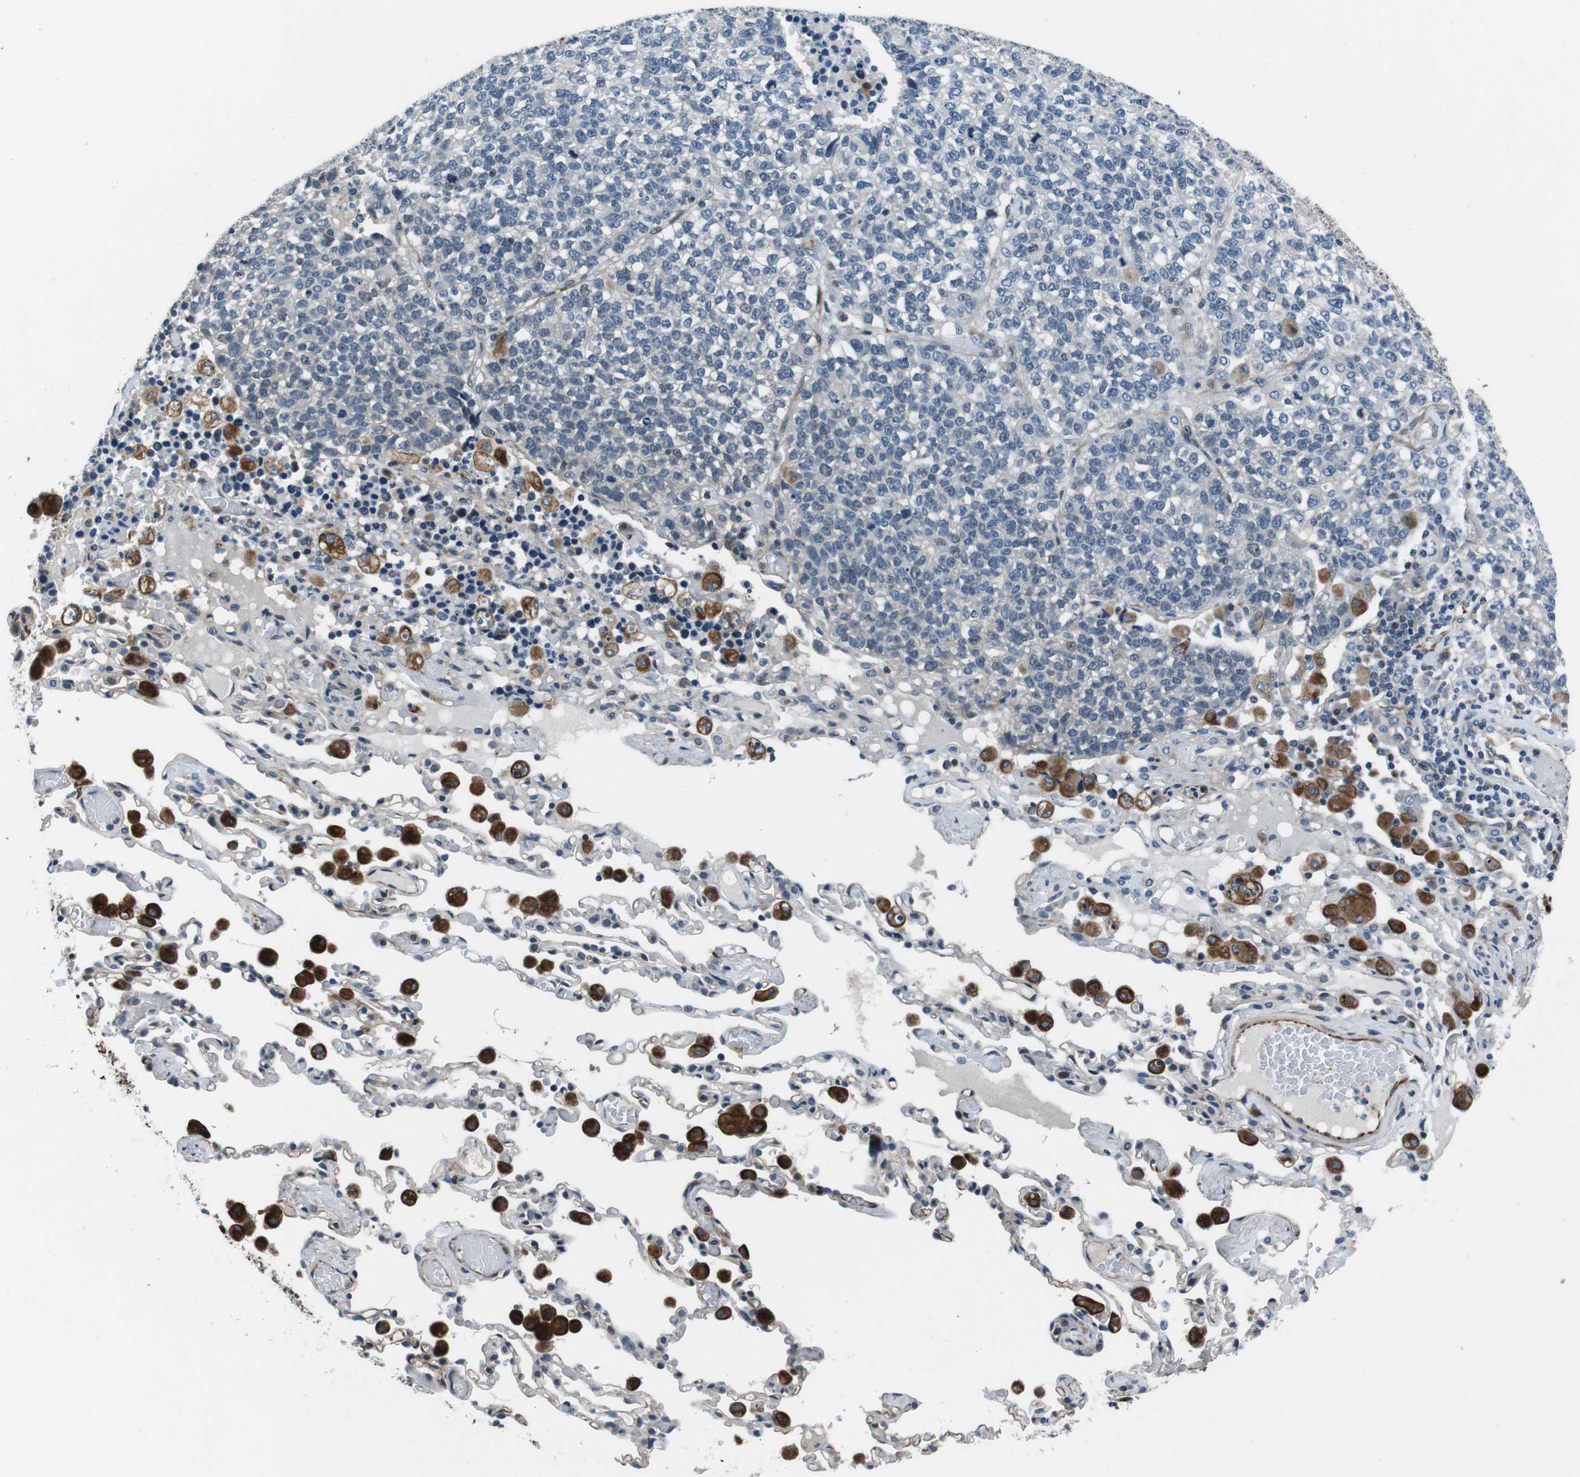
{"staining": {"intensity": "negative", "quantity": "none", "location": "none"}, "tissue": "lung cancer", "cell_type": "Tumor cells", "image_type": "cancer", "snomed": [{"axis": "morphology", "description": "Adenocarcinoma, NOS"}, {"axis": "topography", "description": "Lung"}], "caption": "Histopathology image shows no significant protein staining in tumor cells of lung adenocarcinoma.", "gene": "LRRC49", "patient": {"sex": "male", "age": 49}}